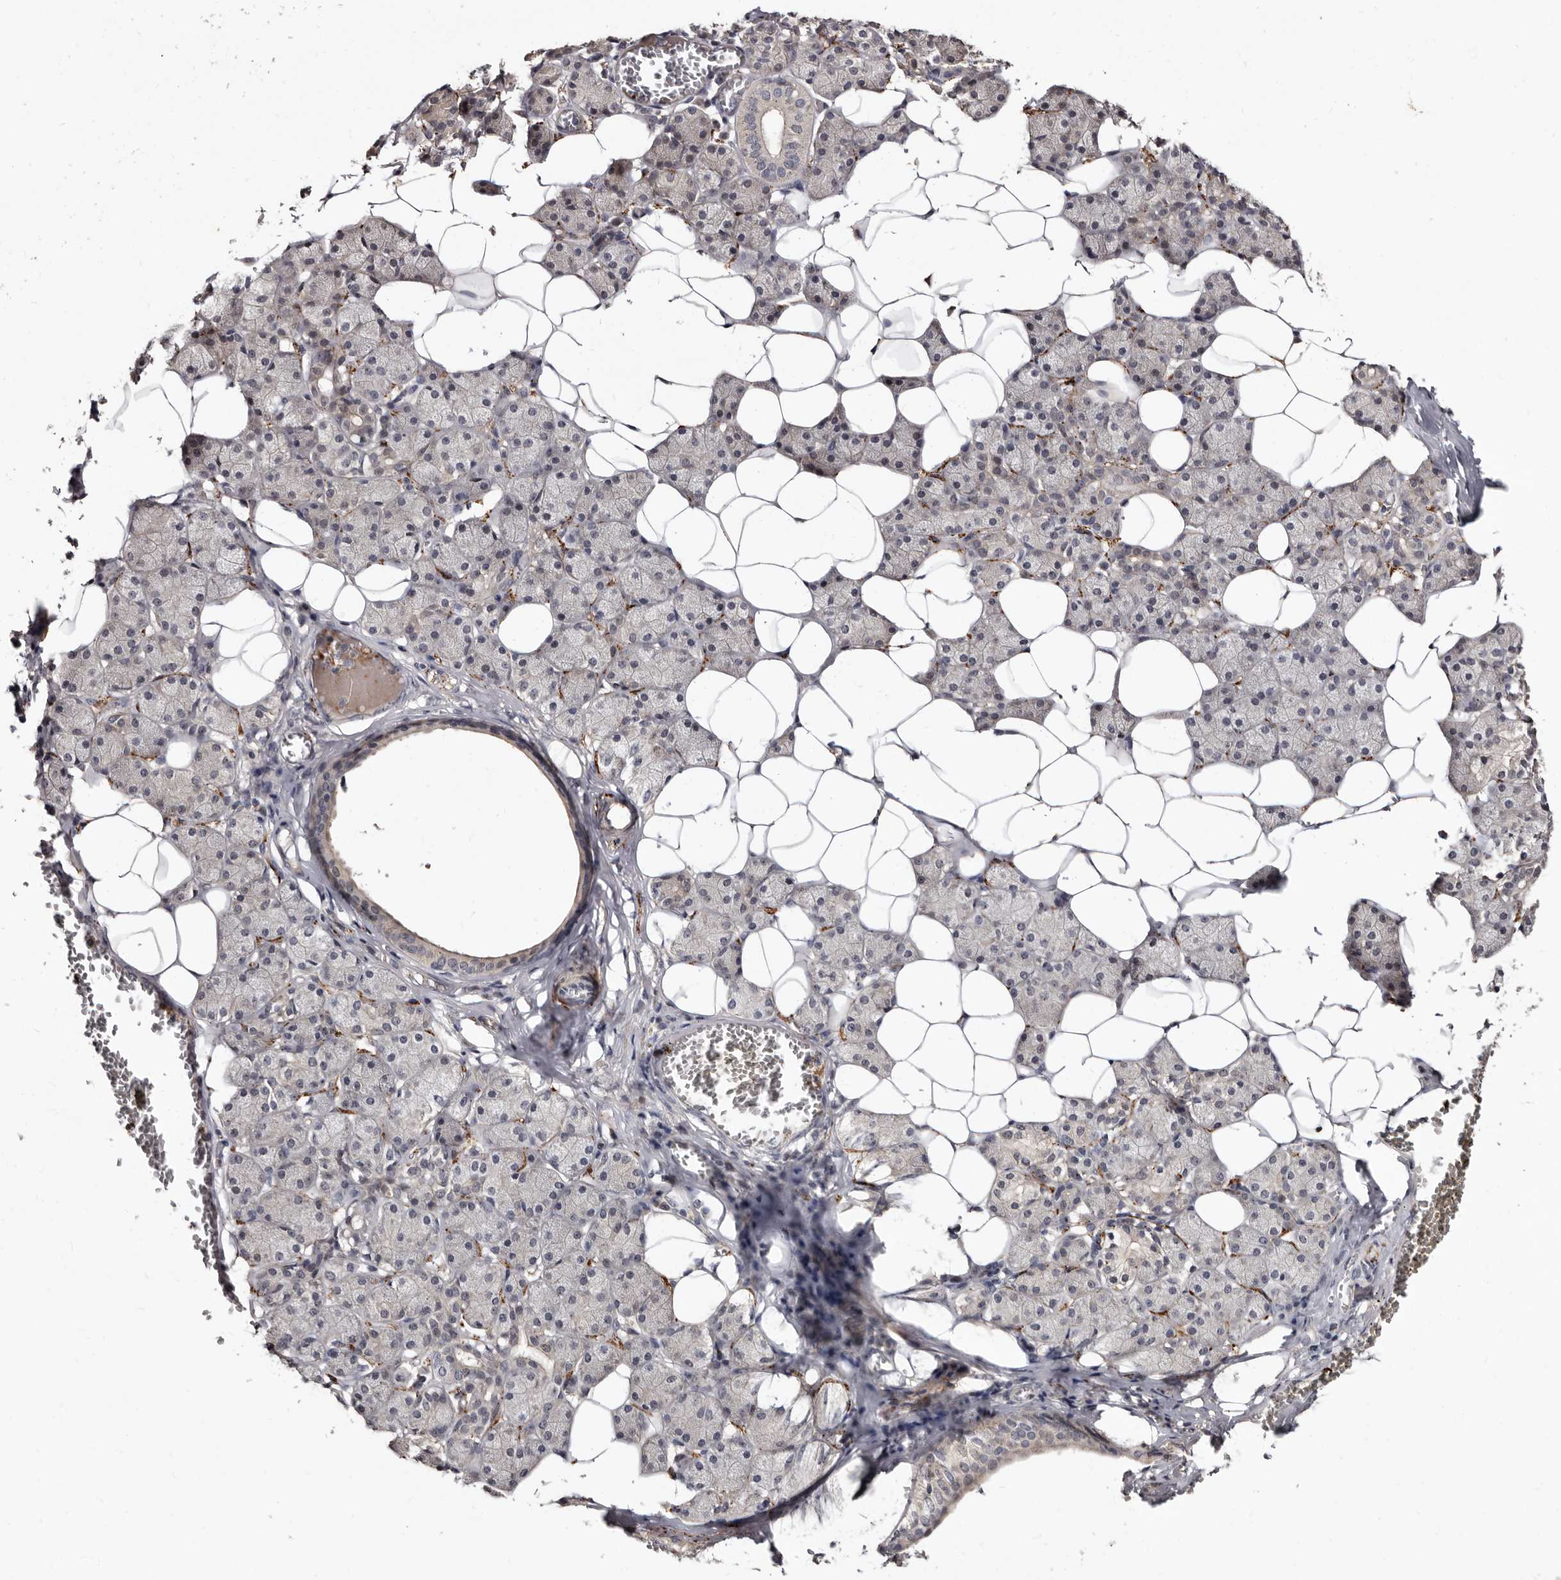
{"staining": {"intensity": "negative", "quantity": "none", "location": "none"}, "tissue": "salivary gland", "cell_type": "Glandular cells", "image_type": "normal", "snomed": [{"axis": "morphology", "description": "Normal tissue, NOS"}, {"axis": "topography", "description": "Salivary gland"}], "caption": "Photomicrograph shows no protein positivity in glandular cells of benign salivary gland. (DAB IHC visualized using brightfield microscopy, high magnification).", "gene": "LANCL2", "patient": {"sex": "female", "age": 33}}